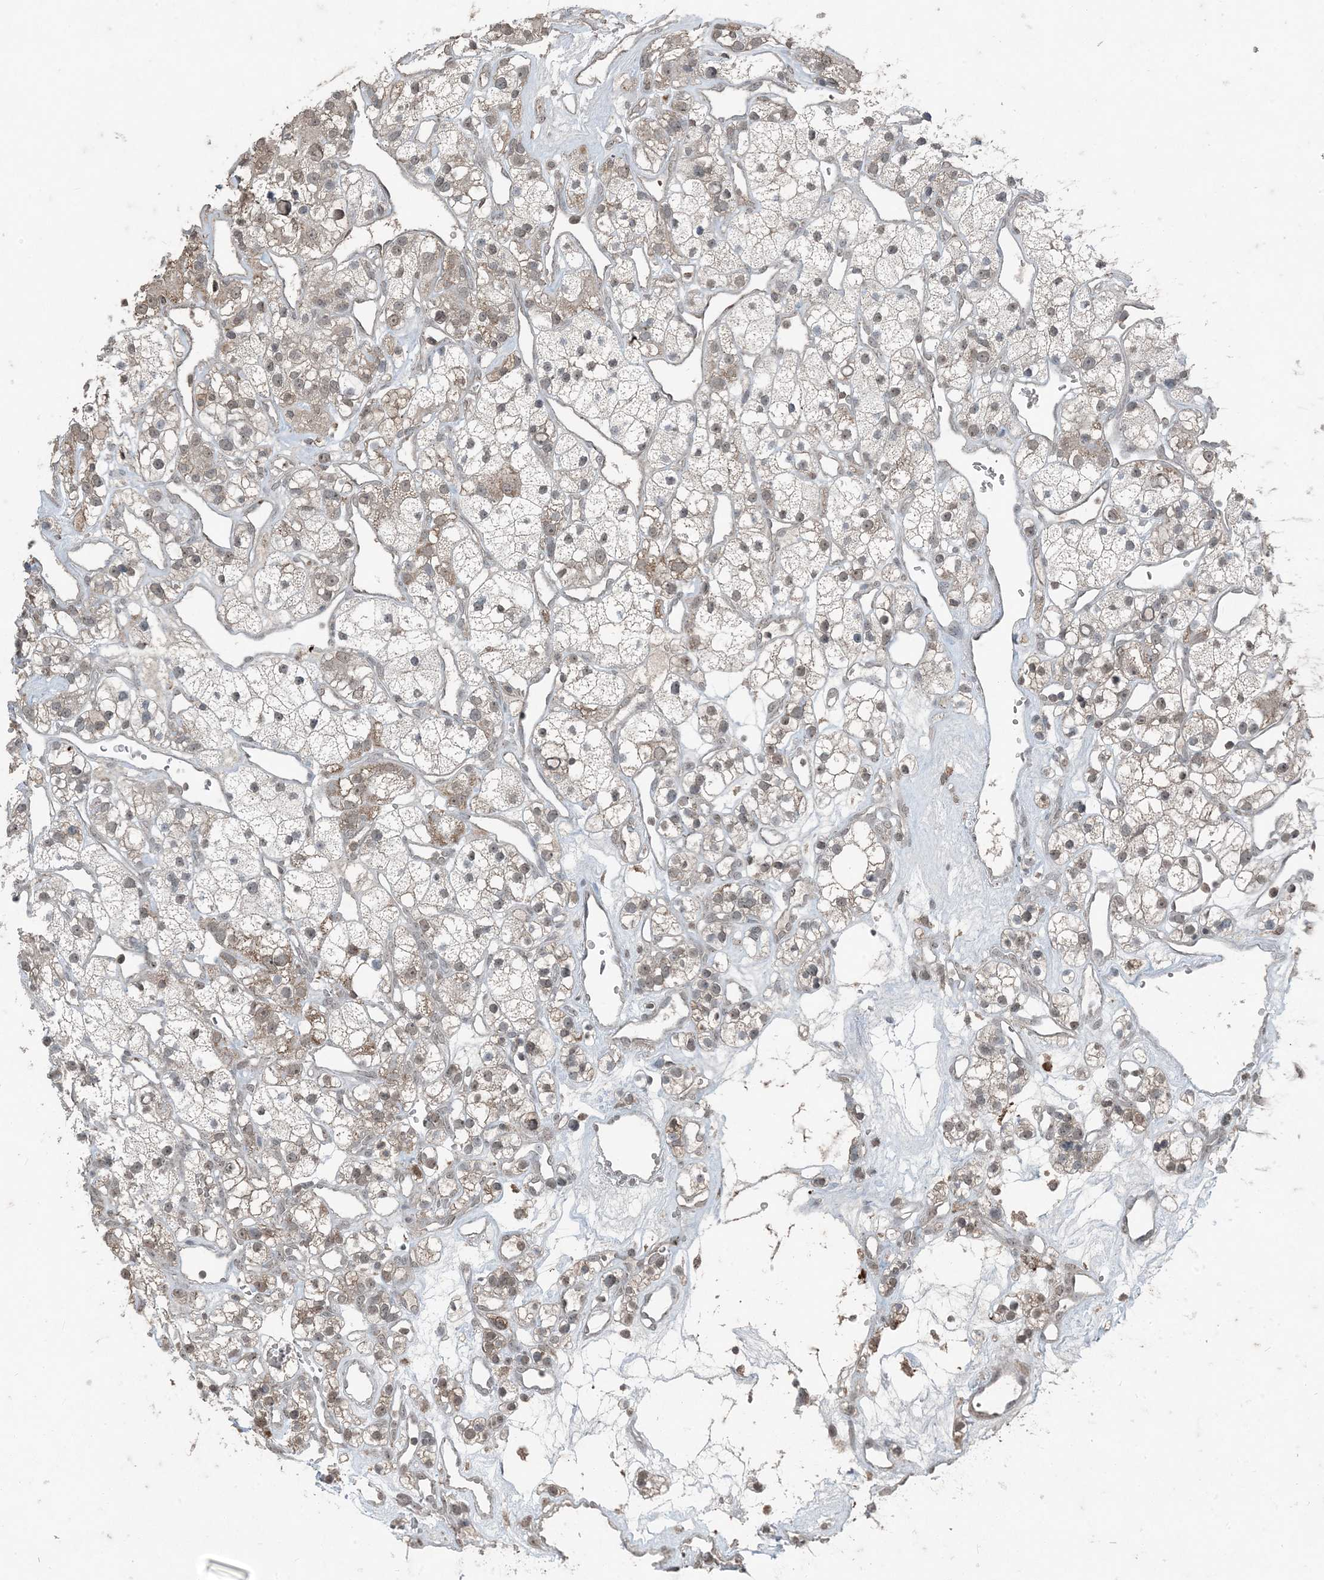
{"staining": {"intensity": "weak", "quantity": "25%-75%", "location": "cytoplasmic/membranous,nuclear"}, "tissue": "renal cancer", "cell_type": "Tumor cells", "image_type": "cancer", "snomed": [{"axis": "morphology", "description": "Adenocarcinoma, NOS"}, {"axis": "topography", "description": "Kidney"}], "caption": "DAB (3,3'-diaminobenzidine) immunohistochemical staining of adenocarcinoma (renal) exhibits weak cytoplasmic/membranous and nuclear protein positivity in about 25%-75% of tumor cells.", "gene": "GNL1", "patient": {"sex": "female", "age": 57}}